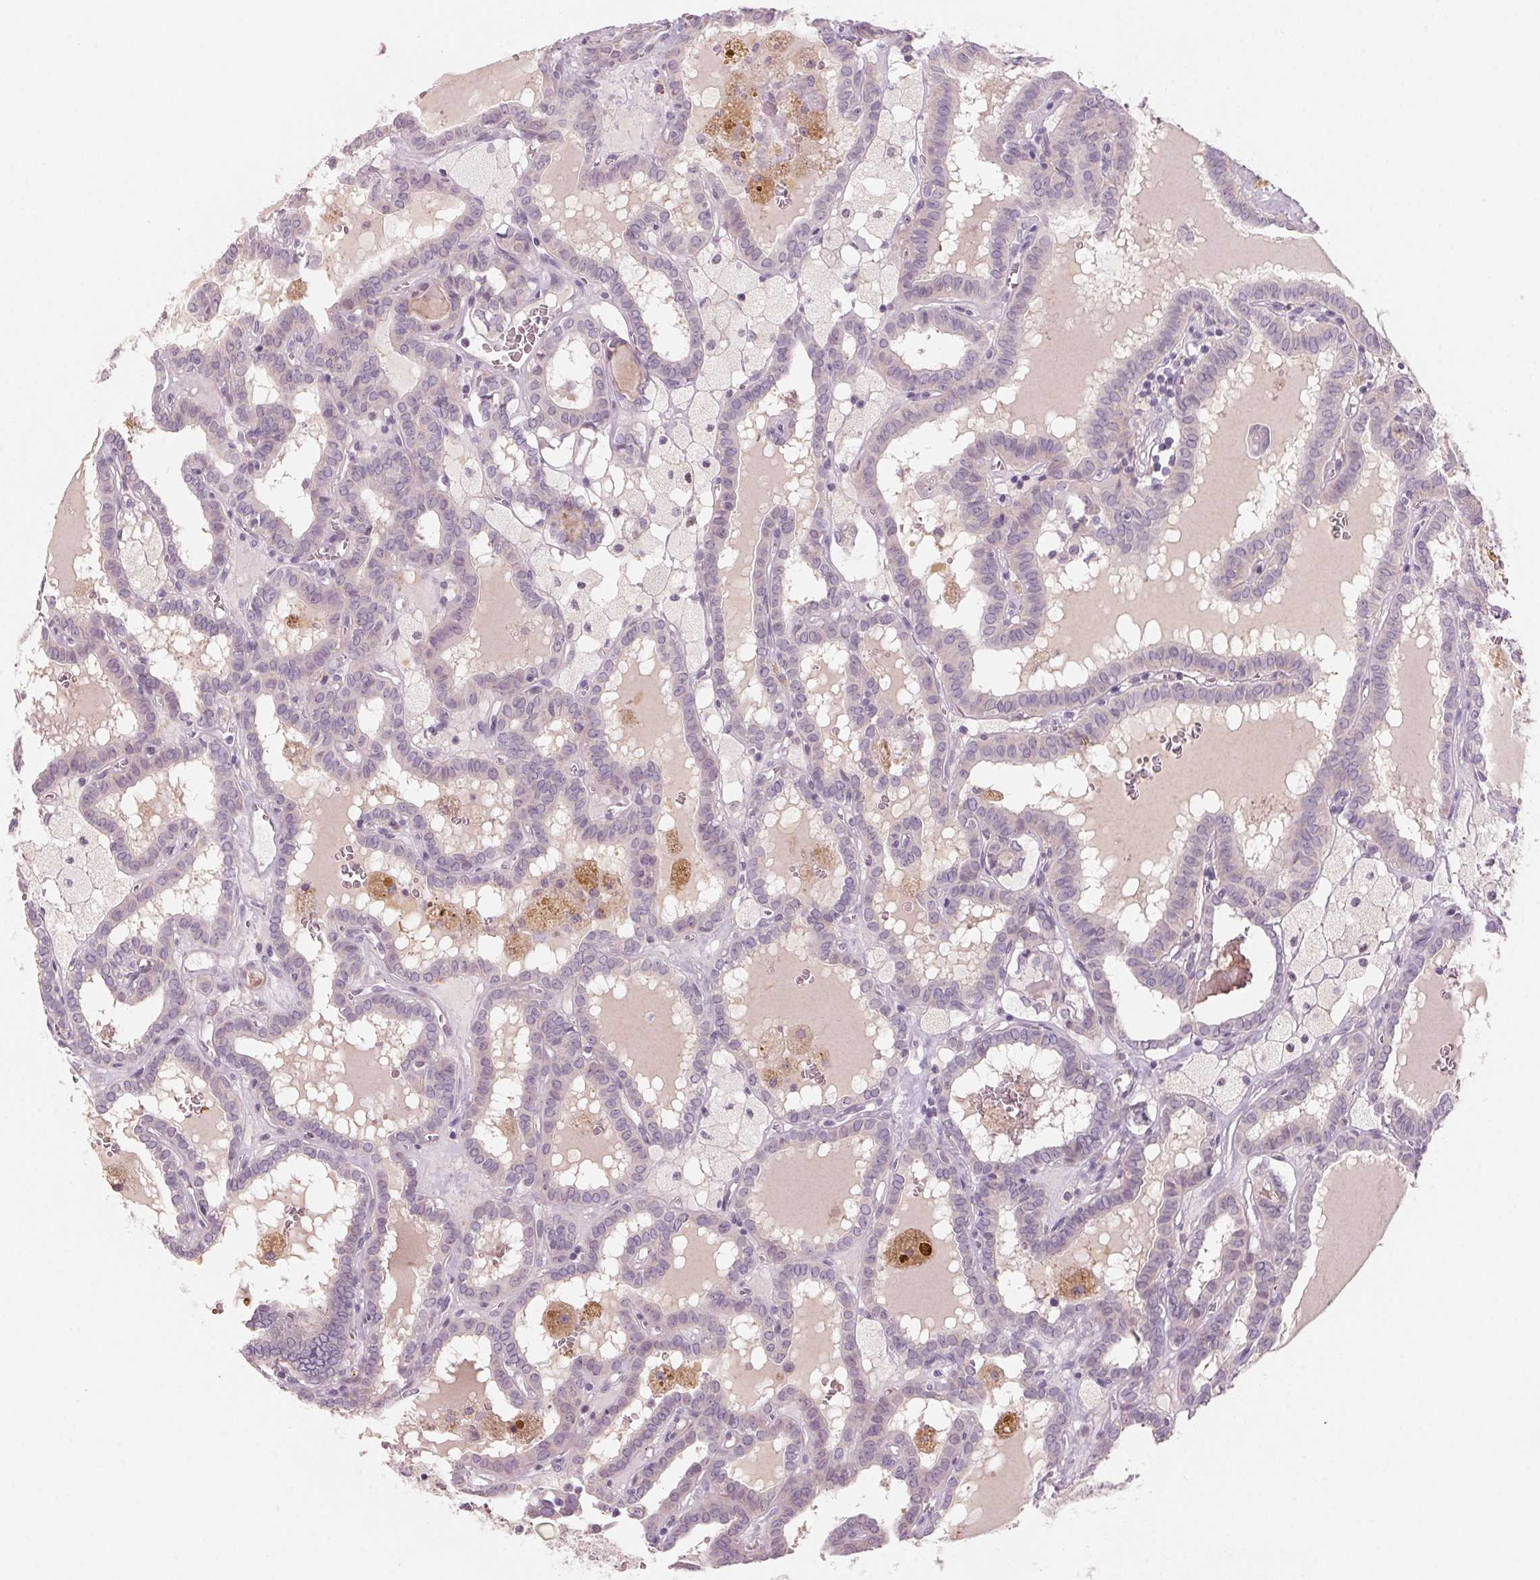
{"staining": {"intensity": "negative", "quantity": "none", "location": "none"}, "tissue": "thyroid cancer", "cell_type": "Tumor cells", "image_type": "cancer", "snomed": [{"axis": "morphology", "description": "Papillary adenocarcinoma, NOS"}, {"axis": "topography", "description": "Thyroid gland"}], "caption": "Papillary adenocarcinoma (thyroid) was stained to show a protein in brown. There is no significant positivity in tumor cells.", "gene": "ADAM20", "patient": {"sex": "female", "age": 39}}